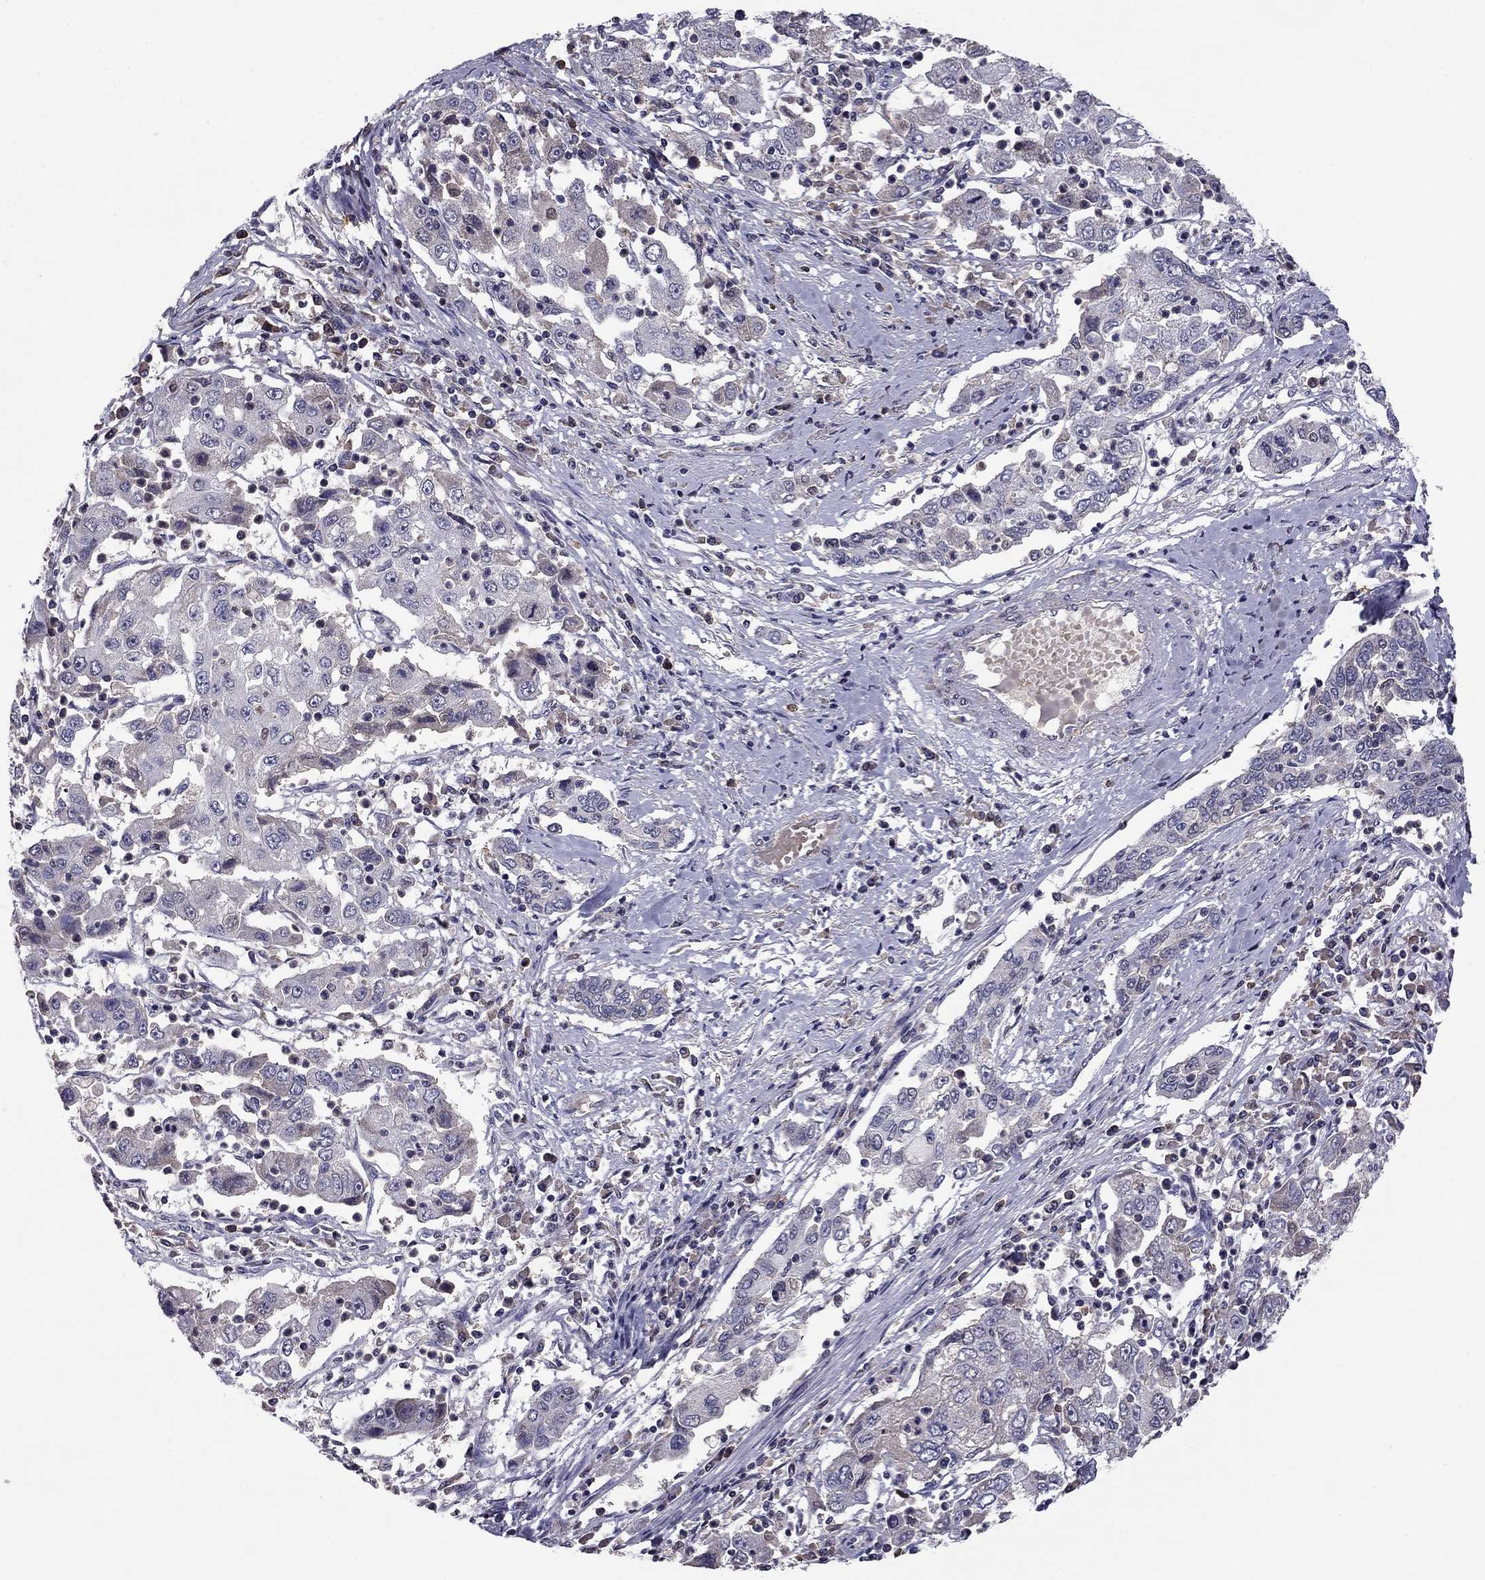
{"staining": {"intensity": "negative", "quantity": "none", "location": "none"}, "tissue": "cervical cancer", "cell_type": "Tumor cells", "image_type": "cancer", "snomed": [{"axis": "morphology", "description": "Squamous cell carcinoma, NOS"}, {"axis": "topography", "description": "Cervix"}], "caption": "Tumor cells show no significant positivity in squamous cell carcinoma (cervical). (DAB (3,3'-diaminobenzidine) immunohistochemistry (IHC) visualized using brightfield microscopy, high magnification).", "gene": "HCN1", "patient": {"sex": "female", "age": 36}}